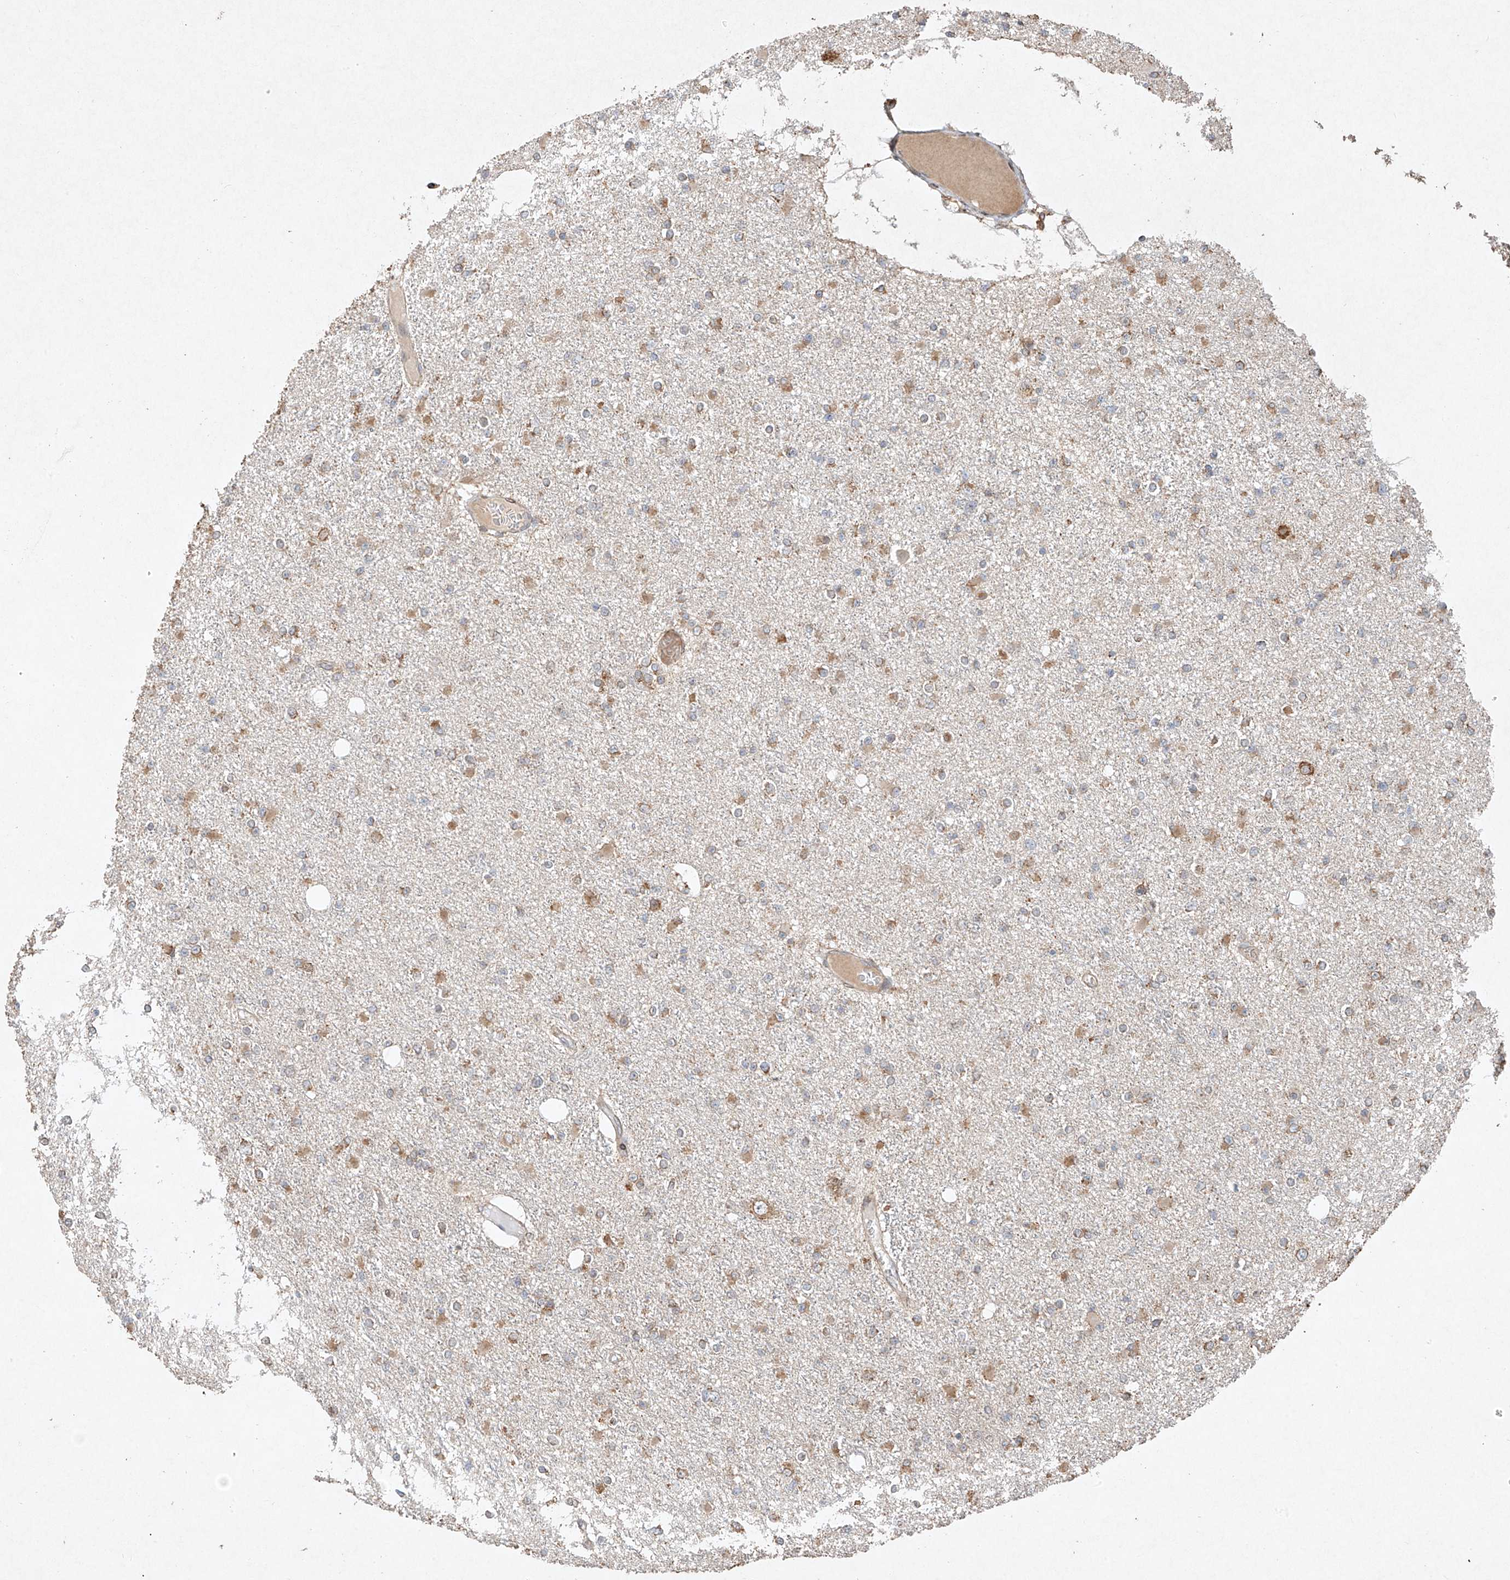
{"staining": {"intensity": "moderate", "quantity": "25%-75%", "location": "cytoplasmic/membranous"}, "tissue": "glioma", "cell_type": "Tumor cells", "image_type": "cancer", "snomed": [{"axis": "morphology", "description": "Glioma, malignant, Low grade"}, {"axis": "topography", "description": "Brain"}], "caption": "IHC histopathology image of neoplastic tissue: glioma stained using immunohistochemistry shows medium levels of moderate protein expression localized specifically in the cytoplasmic/membranous of tumor cells, appearing as a cytoplasmic/membranous brown color.", "gene": "SEMA3B", "patient": {"sex": "female", "age": 22}}